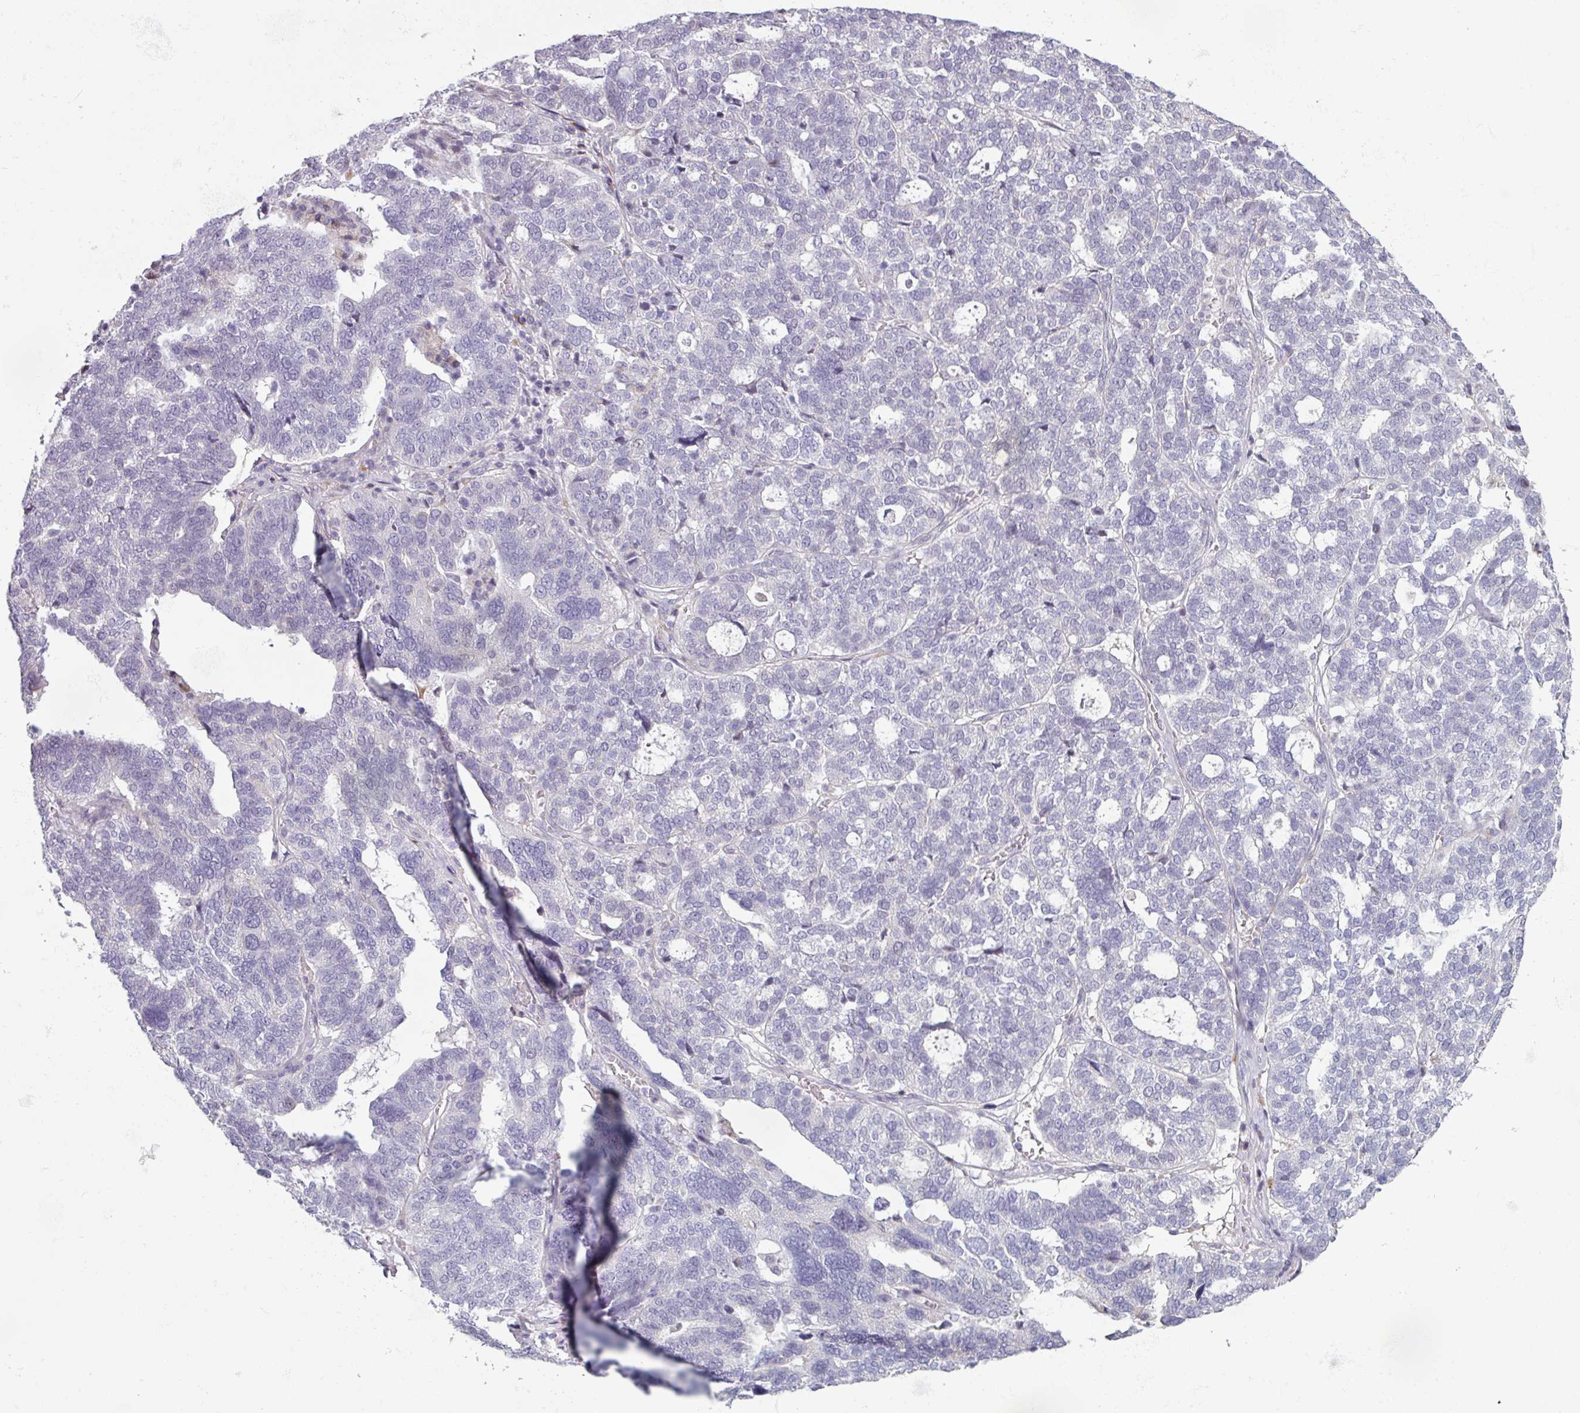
{"staining": {"intensity": "negative", "quantity": "none", "location": "none"}, "tissue": "ovarian cancer", "cell_type": "Tumor cells", "image_type": "cancer", "snomed": [{"axis": "morphology", "description": "Cystadenocarcinoma, serous, NOS"}, {"axis": "topography", "description": "Ovary"}], "caption": "DAB immunohistochemical staining of human ovarian cancer (serous cystadenocarcinoma) demonstrates no significant positivity in tumor cells.", "gene": "C2orf16", "patient": {"sex": "female", "age": 59}}